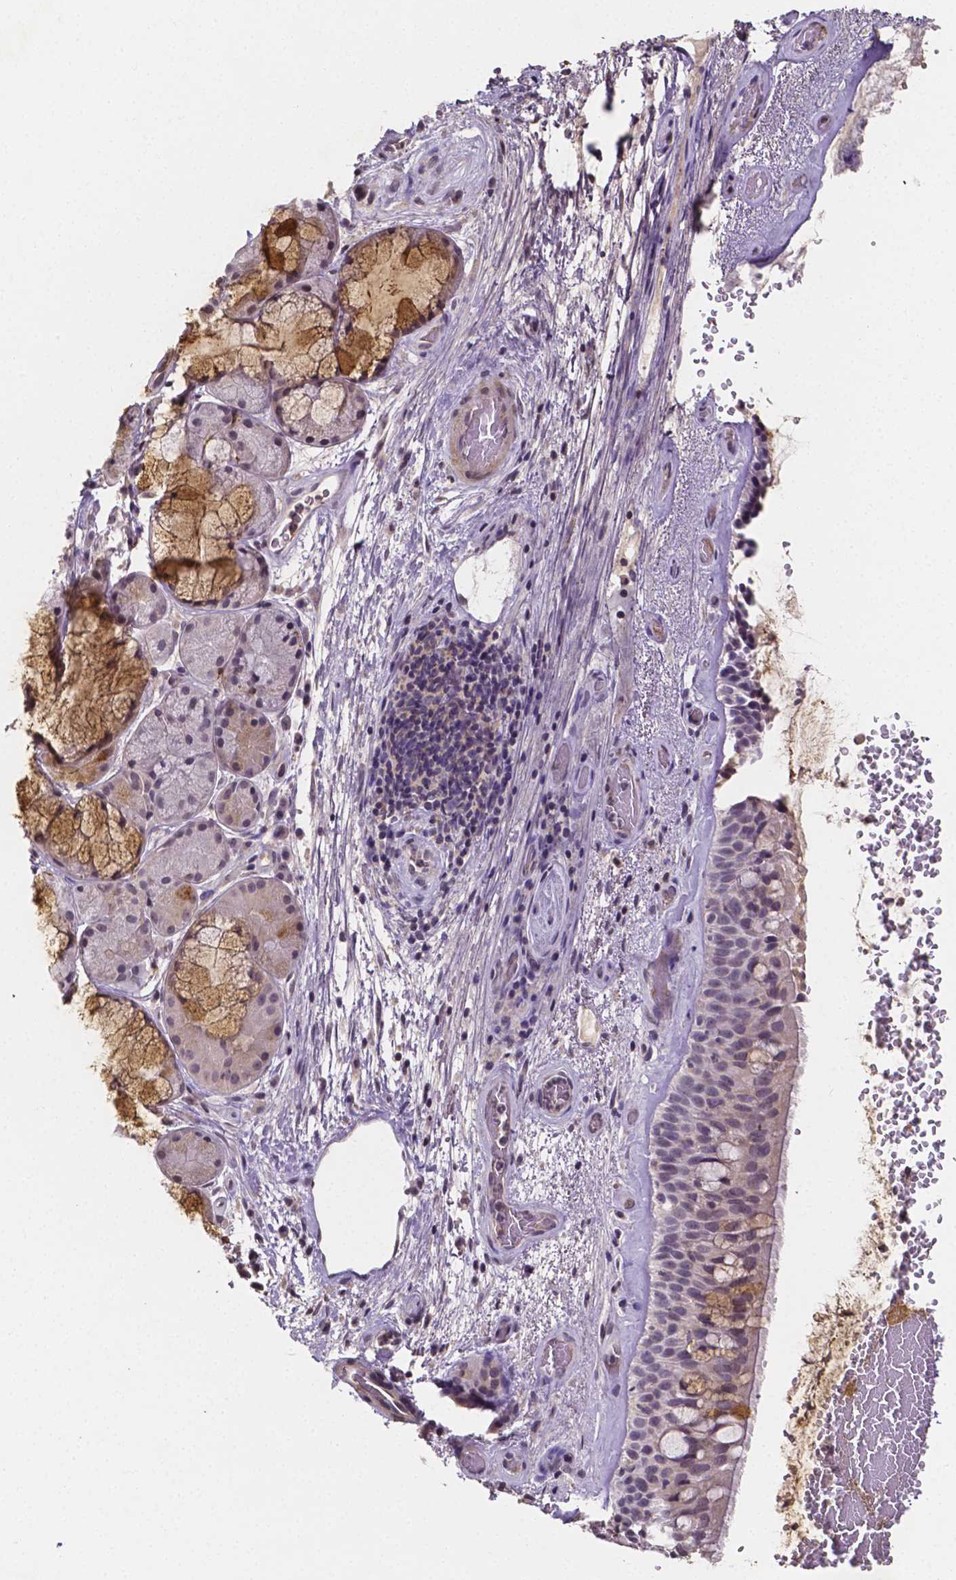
{"staining": {"intensity": "weak", "quantity": "<25%", "location": "cytoplasmic/membranous"}, "tissue": "bronchus", "cell_type": "Respiratory epithelial cells", "image_type": "normal", "snomed": [{"axis": "morphology", "description": "Normal tissue, NOS"}, {"axis": "topography", "description": "Bronchus"}], "caption": "Immunohistochemistry (IHC) of unremarkable human bronchus displays no positivity in respiratory epithelial cells. The staining was performed using DAB to visualize the protein expression in brown, while the nuclei were stained in blue with hematoxylin (Magnification: 20x).", "gene": "NRGN", "patient": {"sex": "male", "age": 48}}